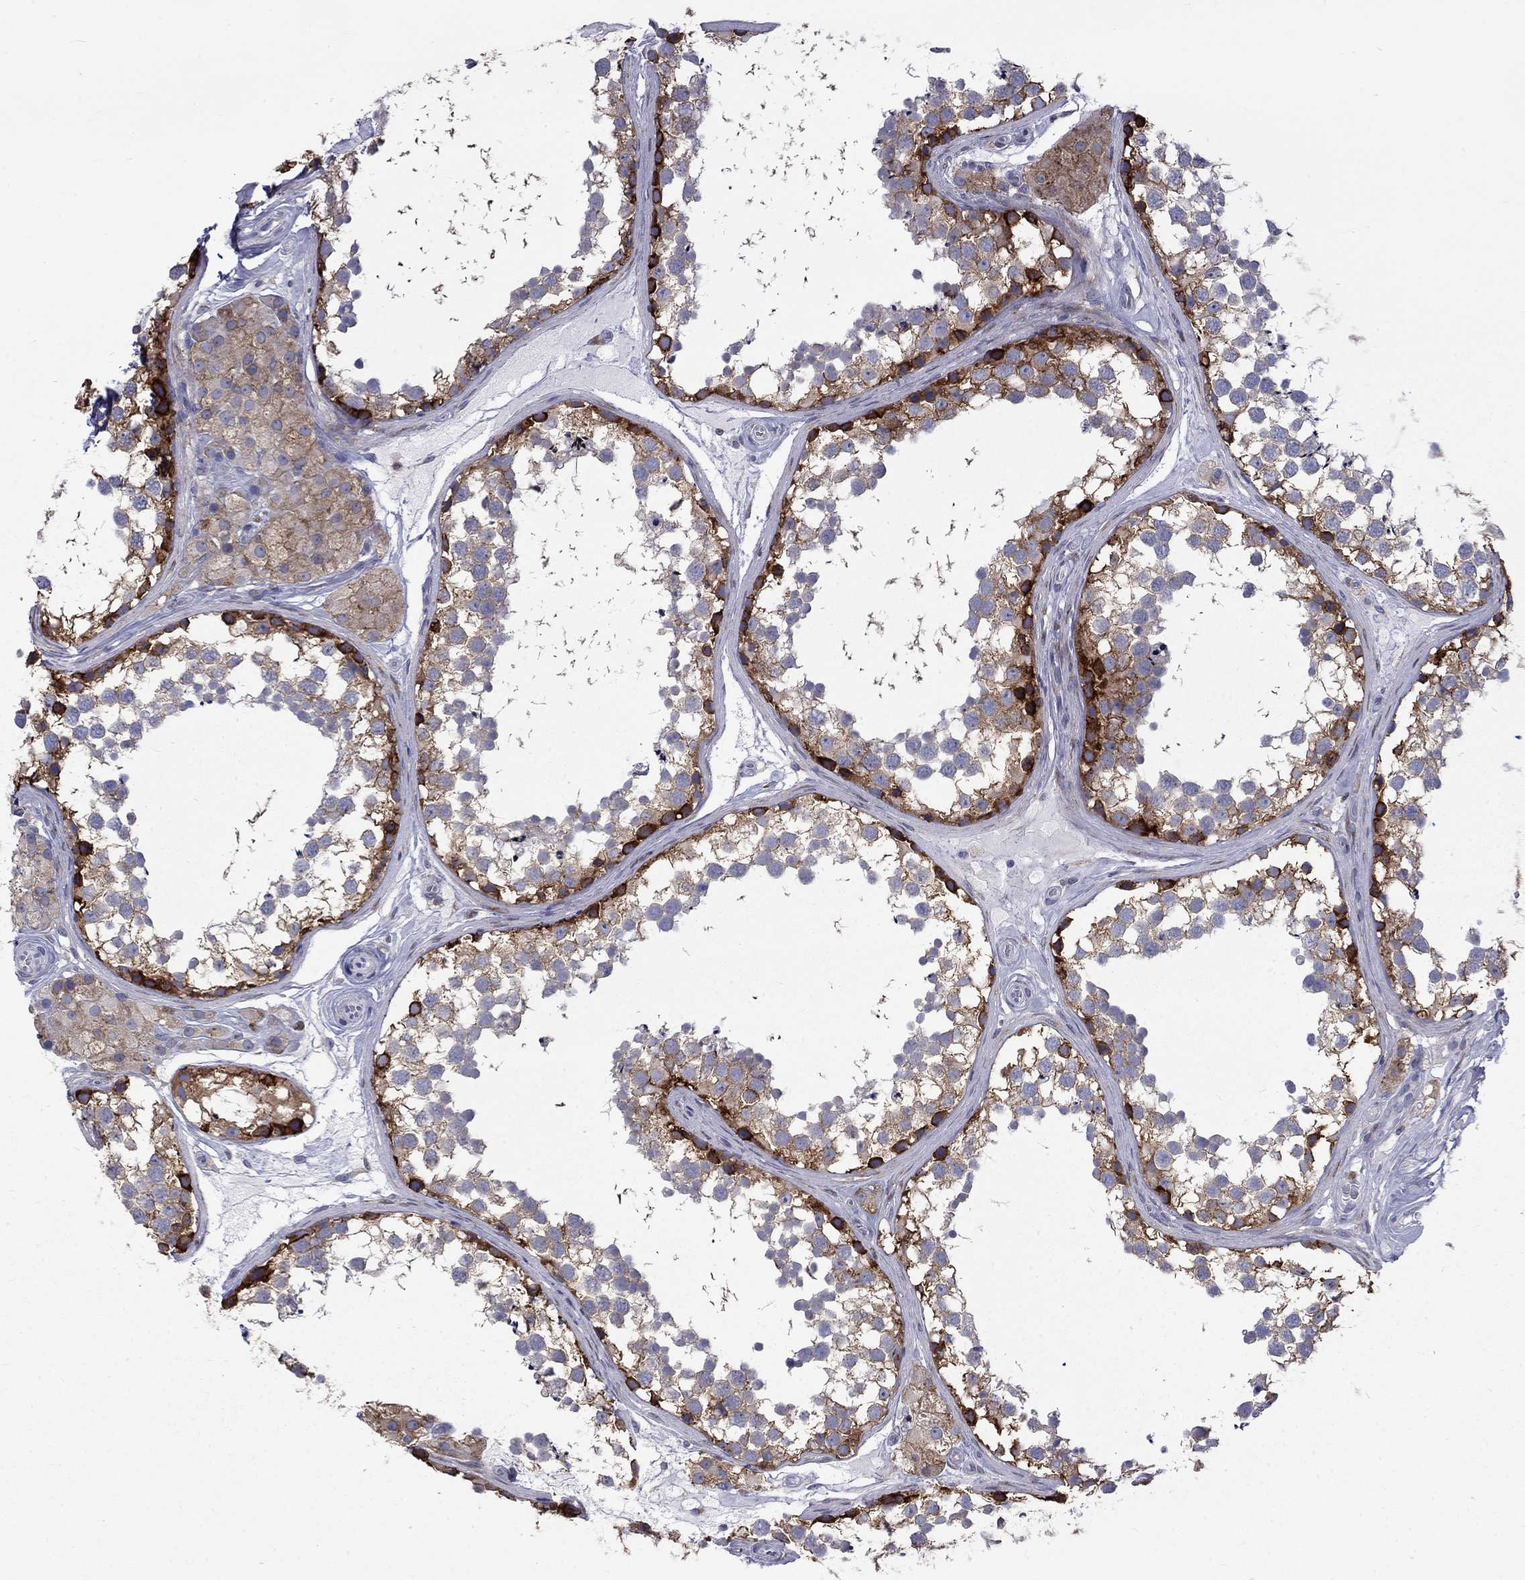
{"staining": {"intensity": "strong", "quantity": "25%-75%", "location": "cytoplasmic/membranous"}, "tissue": "testis", "cell_type": "Cells in seminiferous ducts", "image_type": "normal", "snomed": [{"axis": "morphology", "description": "Normal tissue, NOS"}, {"axis": "morphology", "description": "Seminoma, NOS"}, {"axis": "topography", "description": "Testis"}], "caption": "Immunohistochemical staining of normal human testis demonstrates strong cytoplasmic/membranous protein positivity in about 25%-75% of cells in seminiferous ducts.", "gene": "PABPC4", "patient": {"sex": "male", "age": 65}}